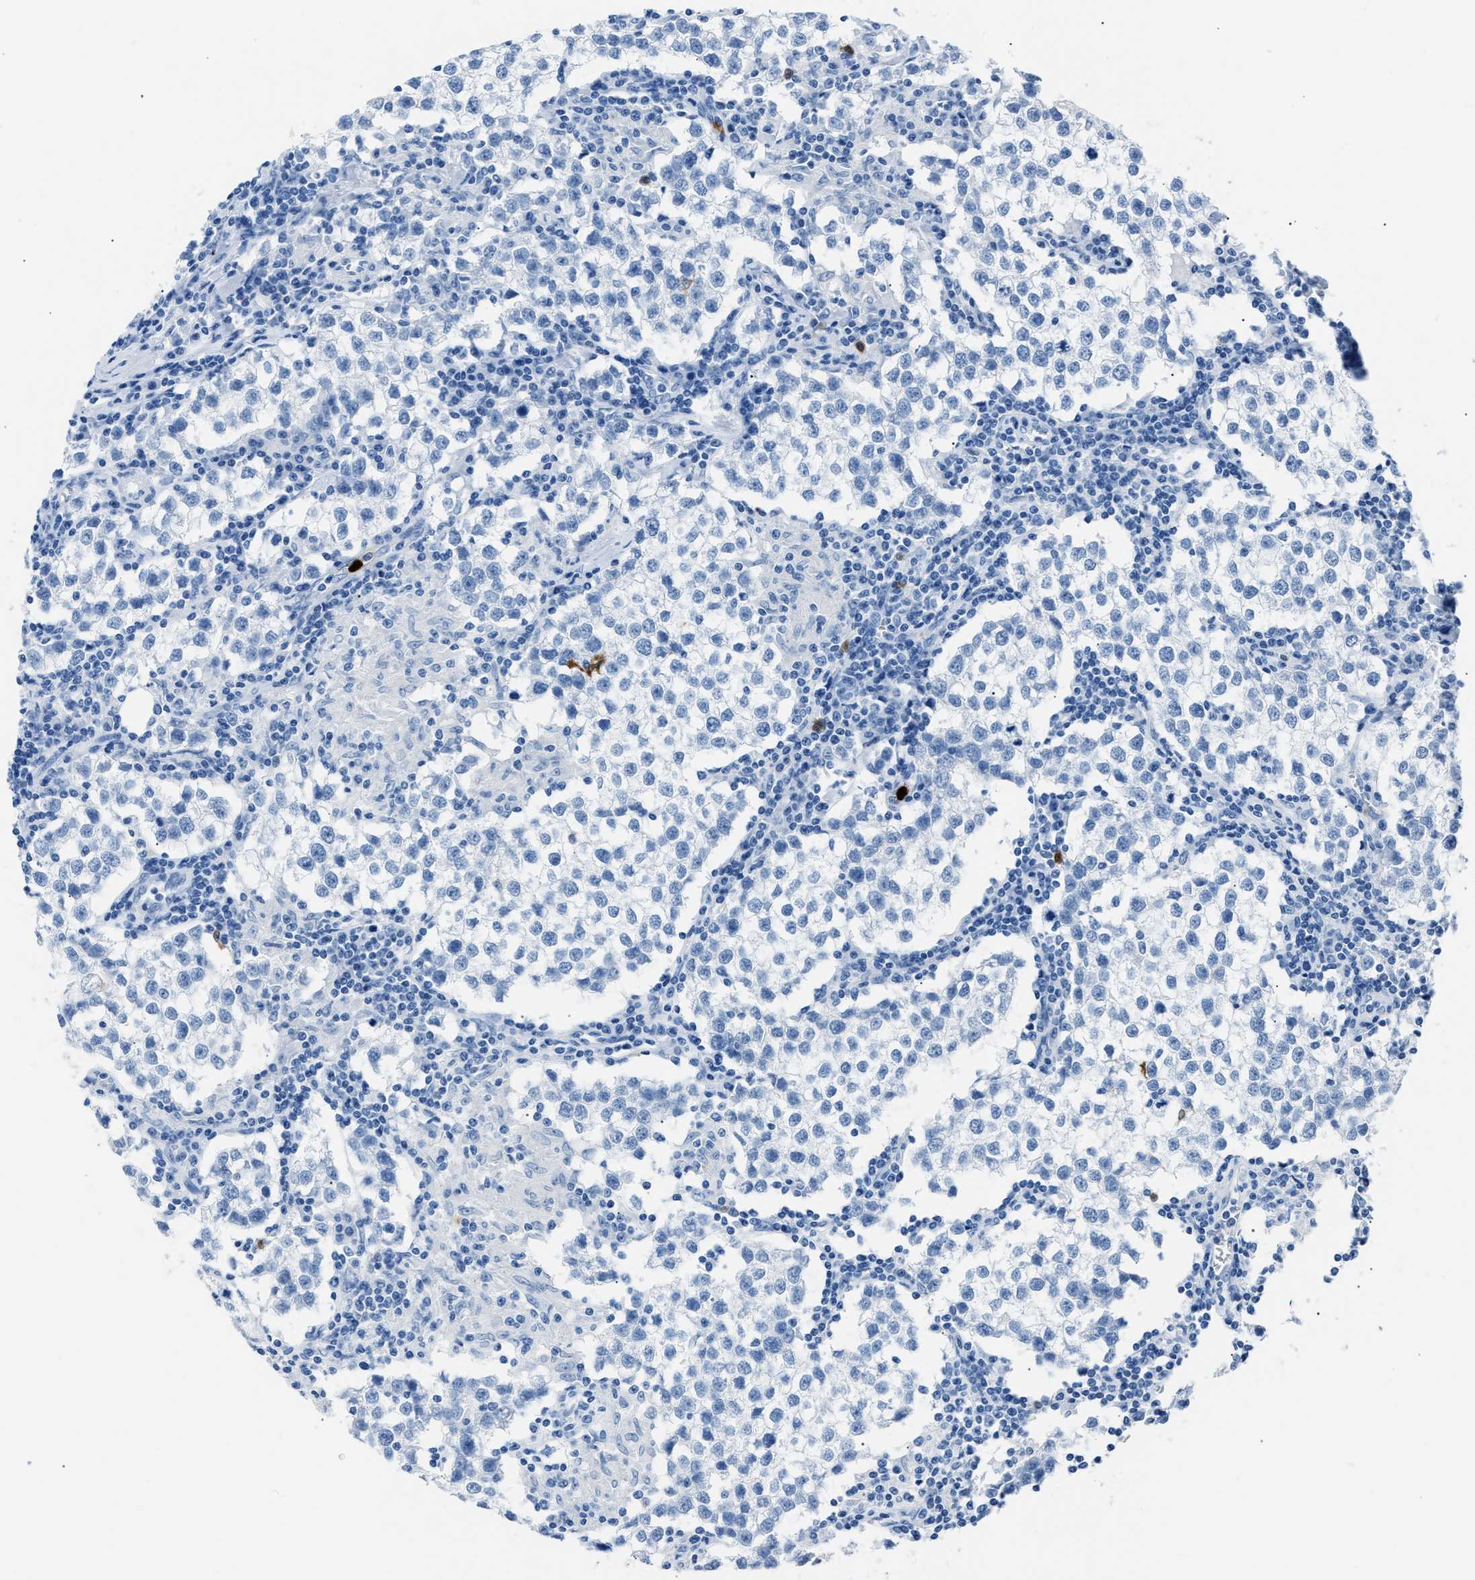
{"staining": {"intensity": "negative", "quantity": "none", "location": "none"}, "tissue": "testis cancer", "cell_type": "Tumor cells", "image_type": "cancer", "snomed": [{"axis": "morphology", "description": "Seminoma, NOS"}, {"axis": "morphology", "description": "Carcinoma, Embryonal, NOS"}, {"axis": "topography", "description": "Testis"}], "caption": "Protein analysis of testis cancer reveals no significant staining in tumor cells.", "gene": "S100P", "patient": {"sex": "male", "age": 36}}